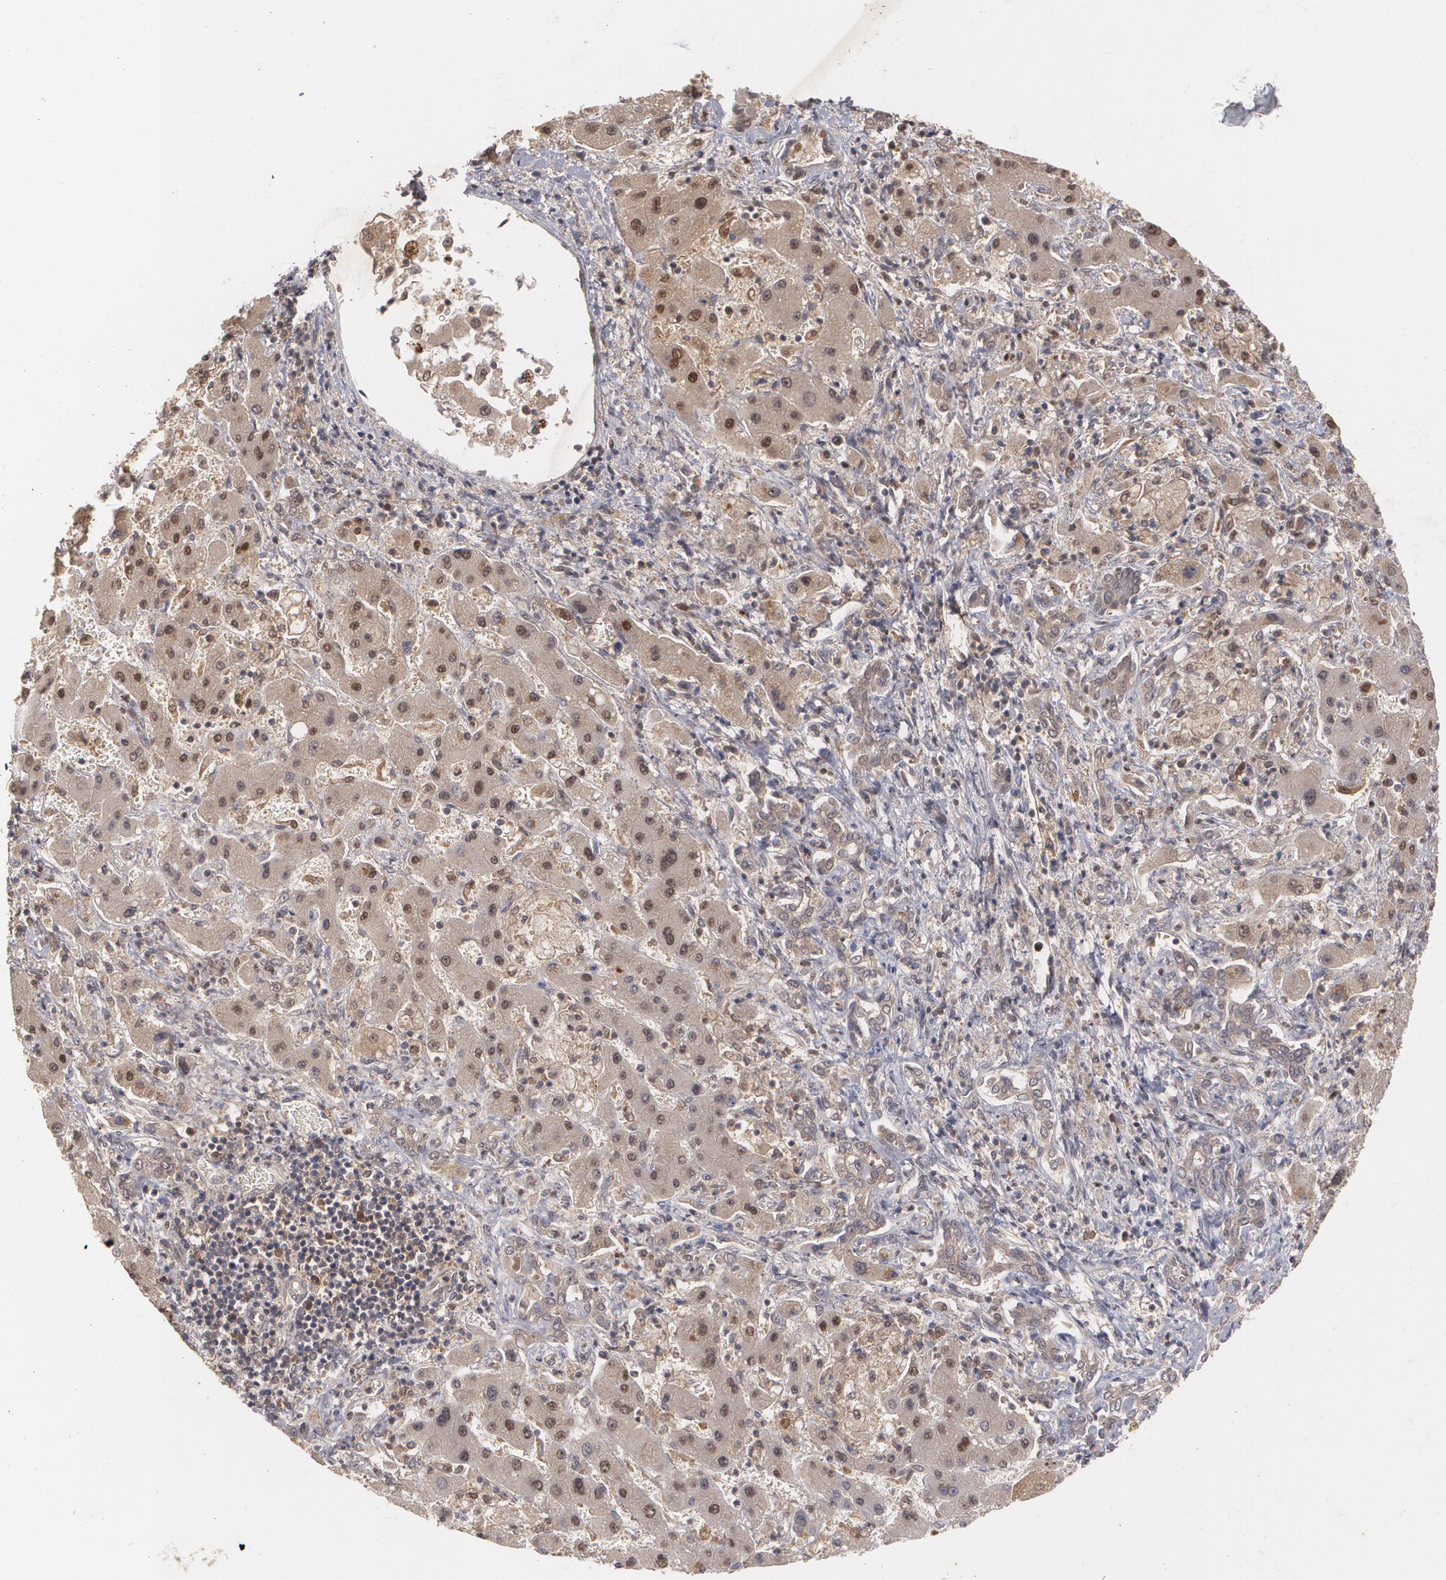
{"staining": {"intensity": "moderate", "quantity": "25%-75%", "location": "cytoplasmic/membranous,nuclear"}, "tissue": "liver cancer", "cell_type": "Tumor cells", "image_type": "cancer", "snomed": [{"axis": "morphology", "description": "Cholangiocarcinoma"}, {"axis": "topography", "description": "Liver"}], "caption": "Protein staining of cholangiocarcinoma (liver) tissue displays moderate cytoplasmic/membranous and nuclear positivity in about 25%-75% of tumor cells.", "gene": "HTT", "patient": {"sex": "male", "age": 50}}